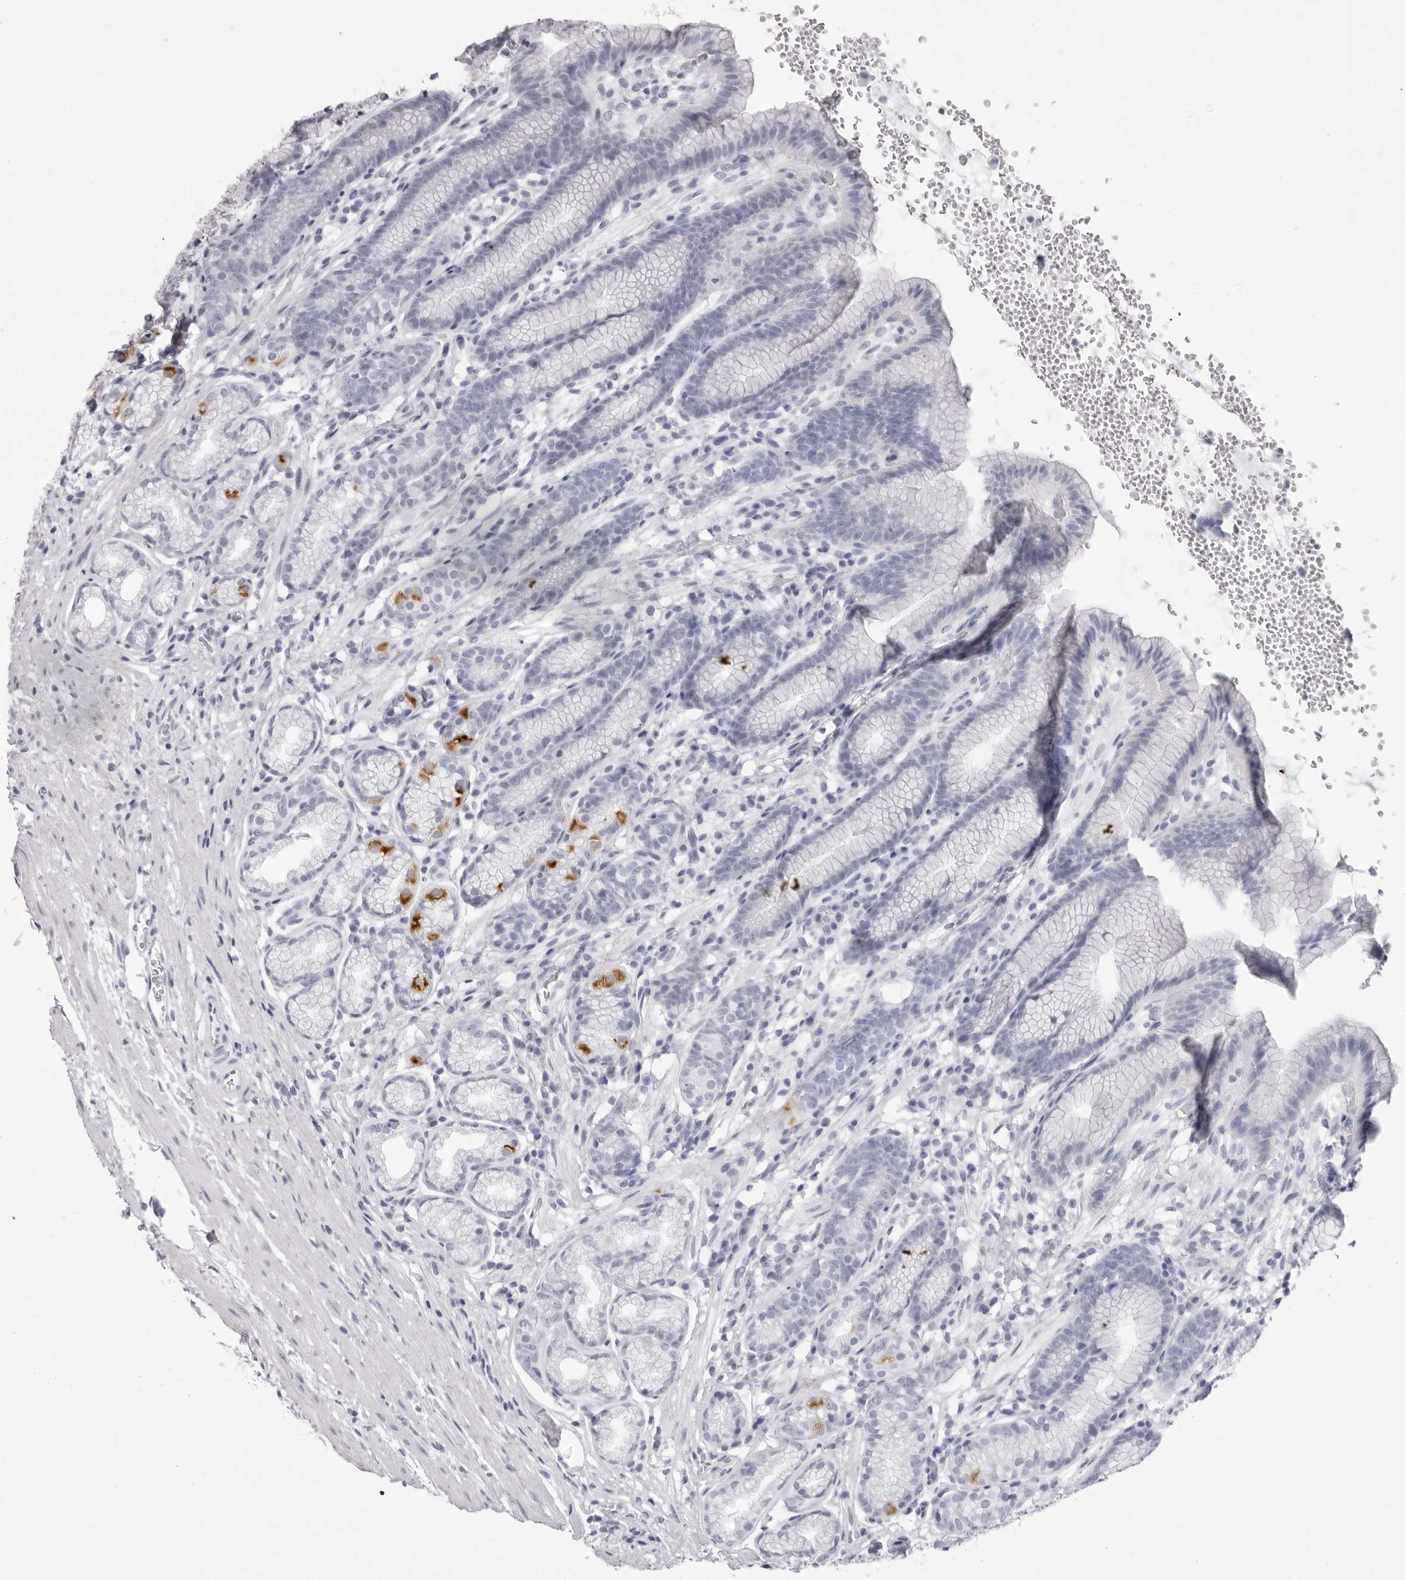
{"staining": {"intensity": "moderate", "quantity": "25%-75%", "location": "cytoplasmic/membranous"}, "tissue": "stomach", "cell_type": "Glandular cells", "image_type": "normal", "snomed": [{"axis": "morphology", "description": "Normal tissue, NOS"}, {"axis": "topography", "description": "Stomach"}], "caption": "Immunohistochemical staining of normal human stomach demonstrates 25%-75% levels of moderate cytoplasmic/membranous protein positivity in approximately 25%-75% of glandular cells.", "gene": "TMOD4", "patient": {"sex": "male", "age": 42}}